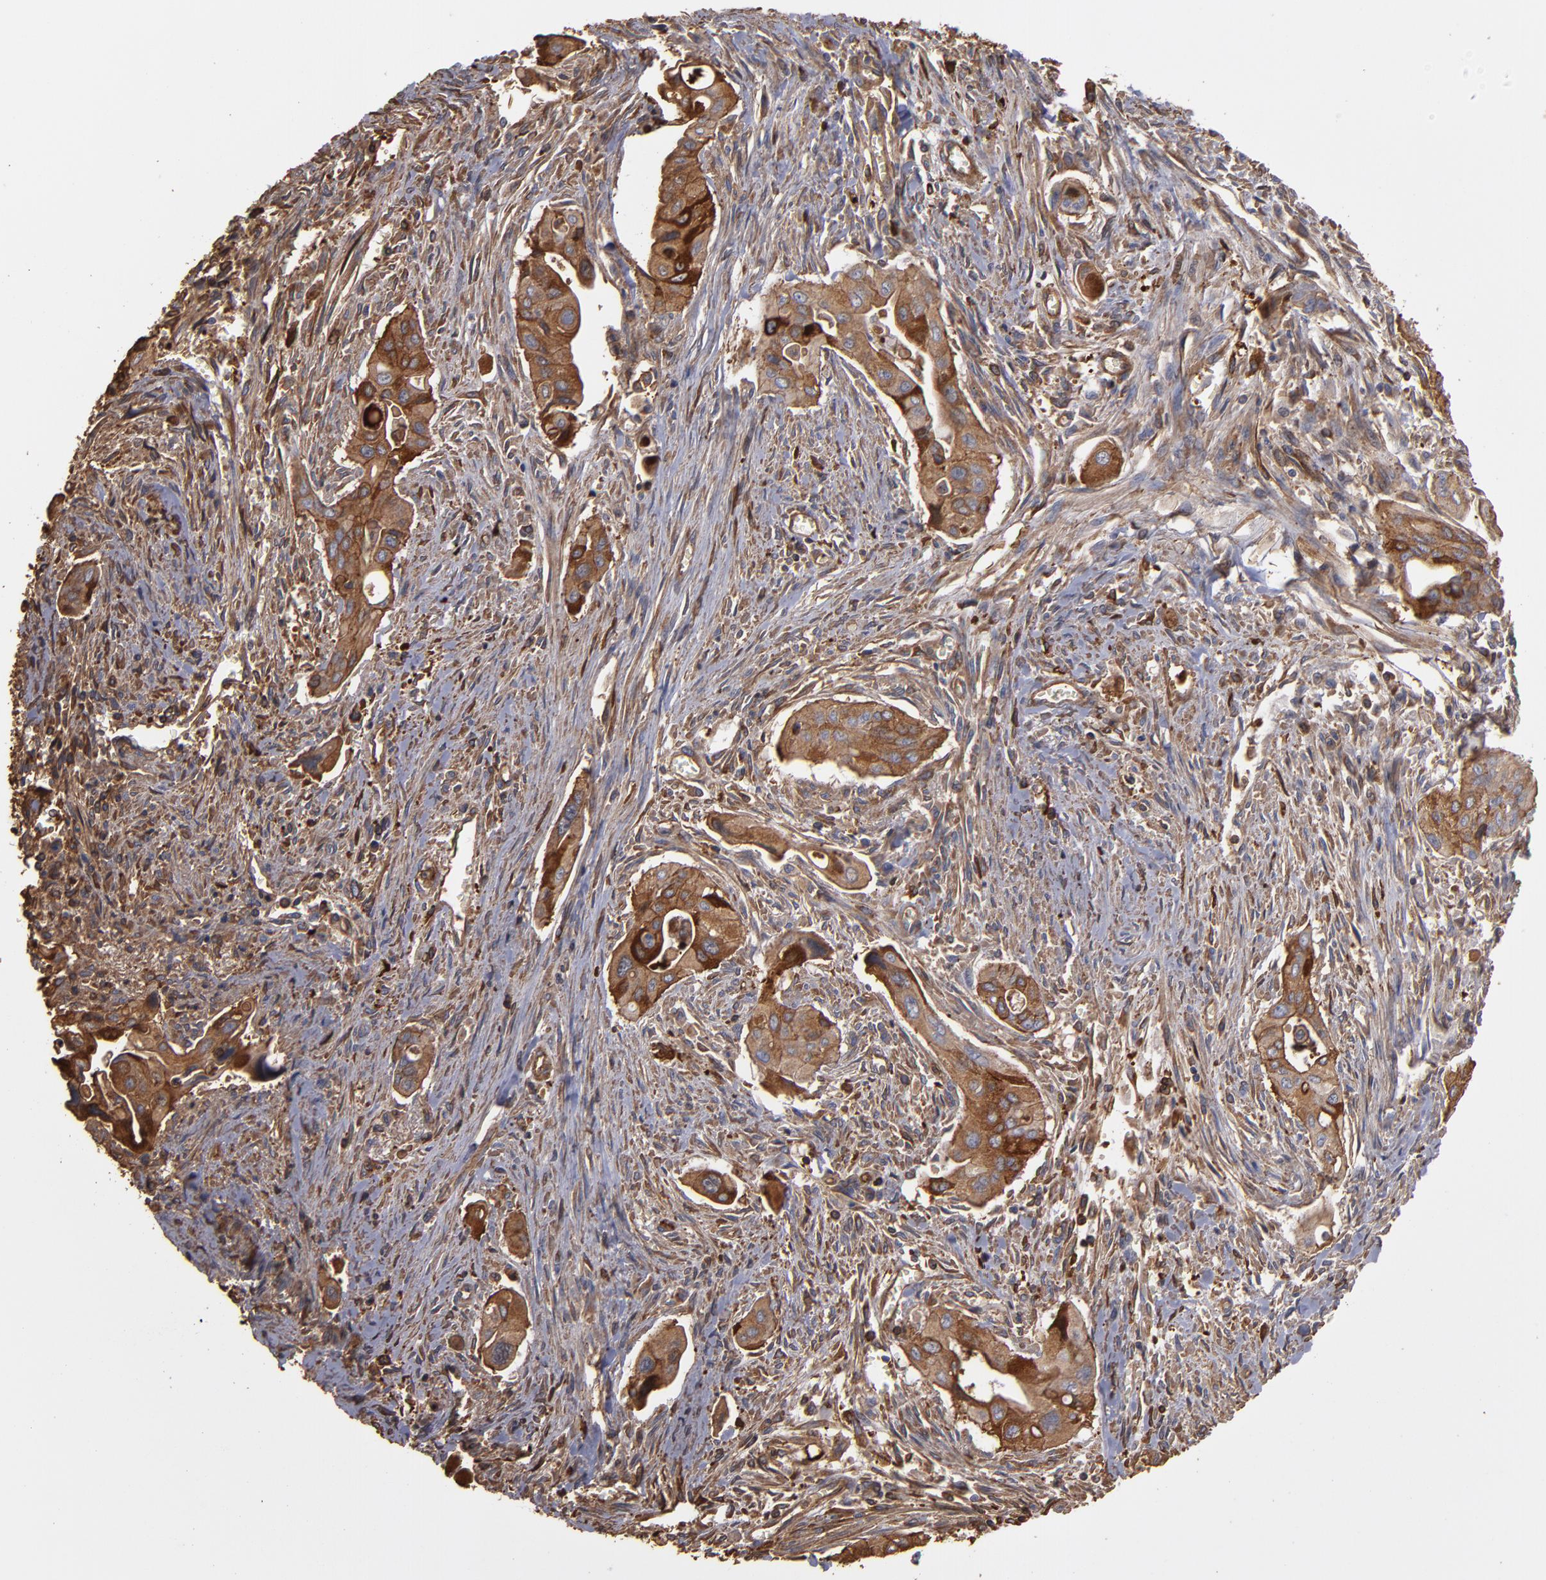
{"staining": {"intensity": "strong", "quantity": "25%-75%", "location": "cytoplasmic/membranous"}, "tissue": "pancreatic cancer", "cell_type": "Tumor cells", "image_type": "cancer", "snomed": [{"axis": "morphology", "description": "Adenocarcinoma, NOS"}, {"axis": "topography", "description": "Pancreas"}], "caption": "About 25%-75% of tumor cells in human pancreatic adenocarcinoma show strong cytoplasmic/membranous protein expression as visualized by brown immunohistochemical staining.", "gene": "ACTN4", "patient": {"sex": "male", "age": 77}}